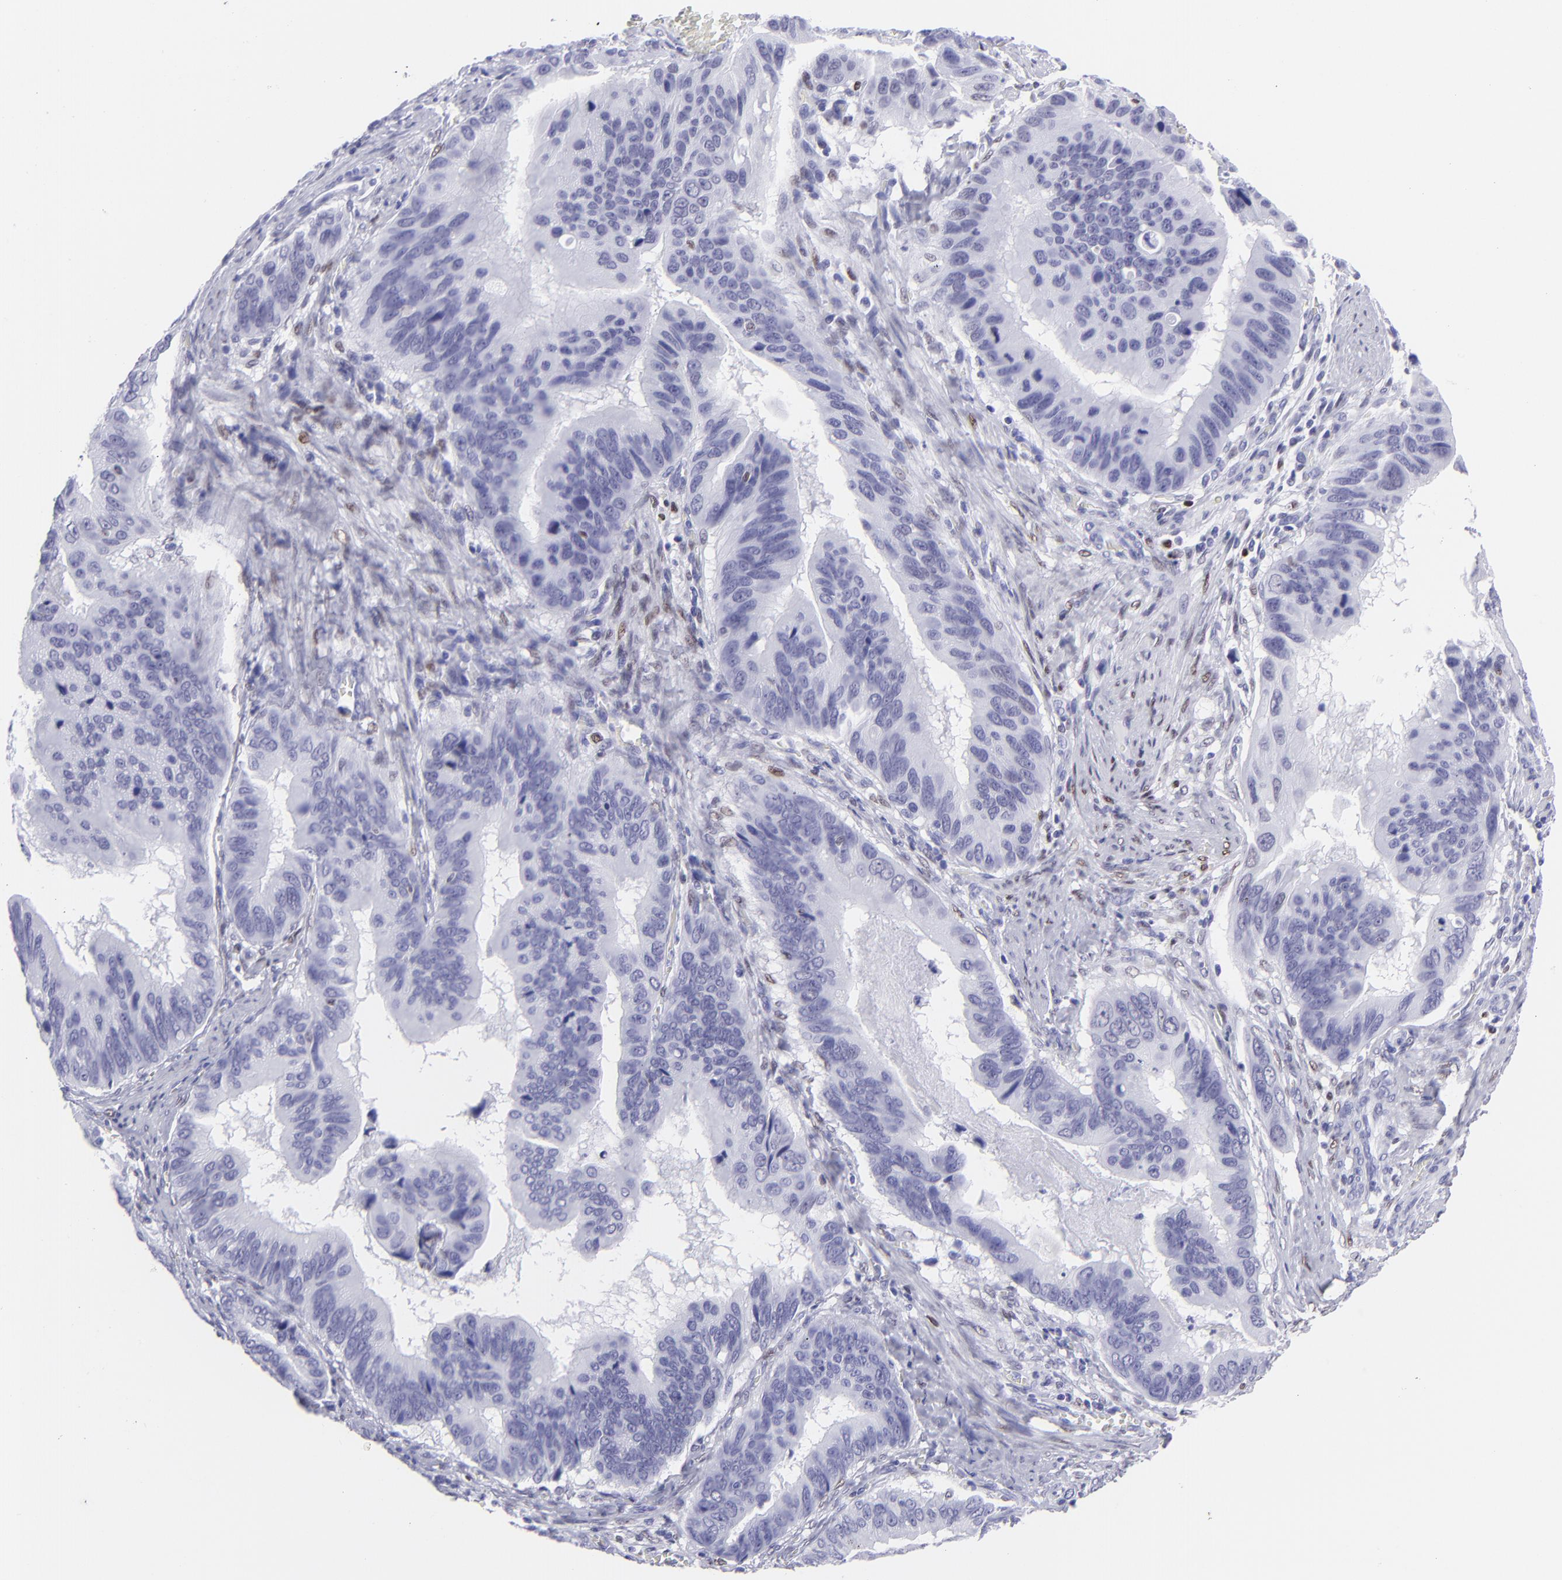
{"staining": {"intensity": "negative", "quantity": "none", "location": "none"}, "tissue": "stomach cancer", "cell_type": "Tumor cells", "image_type": "cancer", "snomed": [{"axis": "morphology", "description": "Adenocarcinoma, NOS"}, {"axis": "topography", "description": "Stomach, upper"}], "caption": "Stomach adenocarcinoma was stained to show a protein in brown. There is no significant positivity in tumor cells.", "gene": "MITF", "patient": {"sex": "male", "age": 80}}